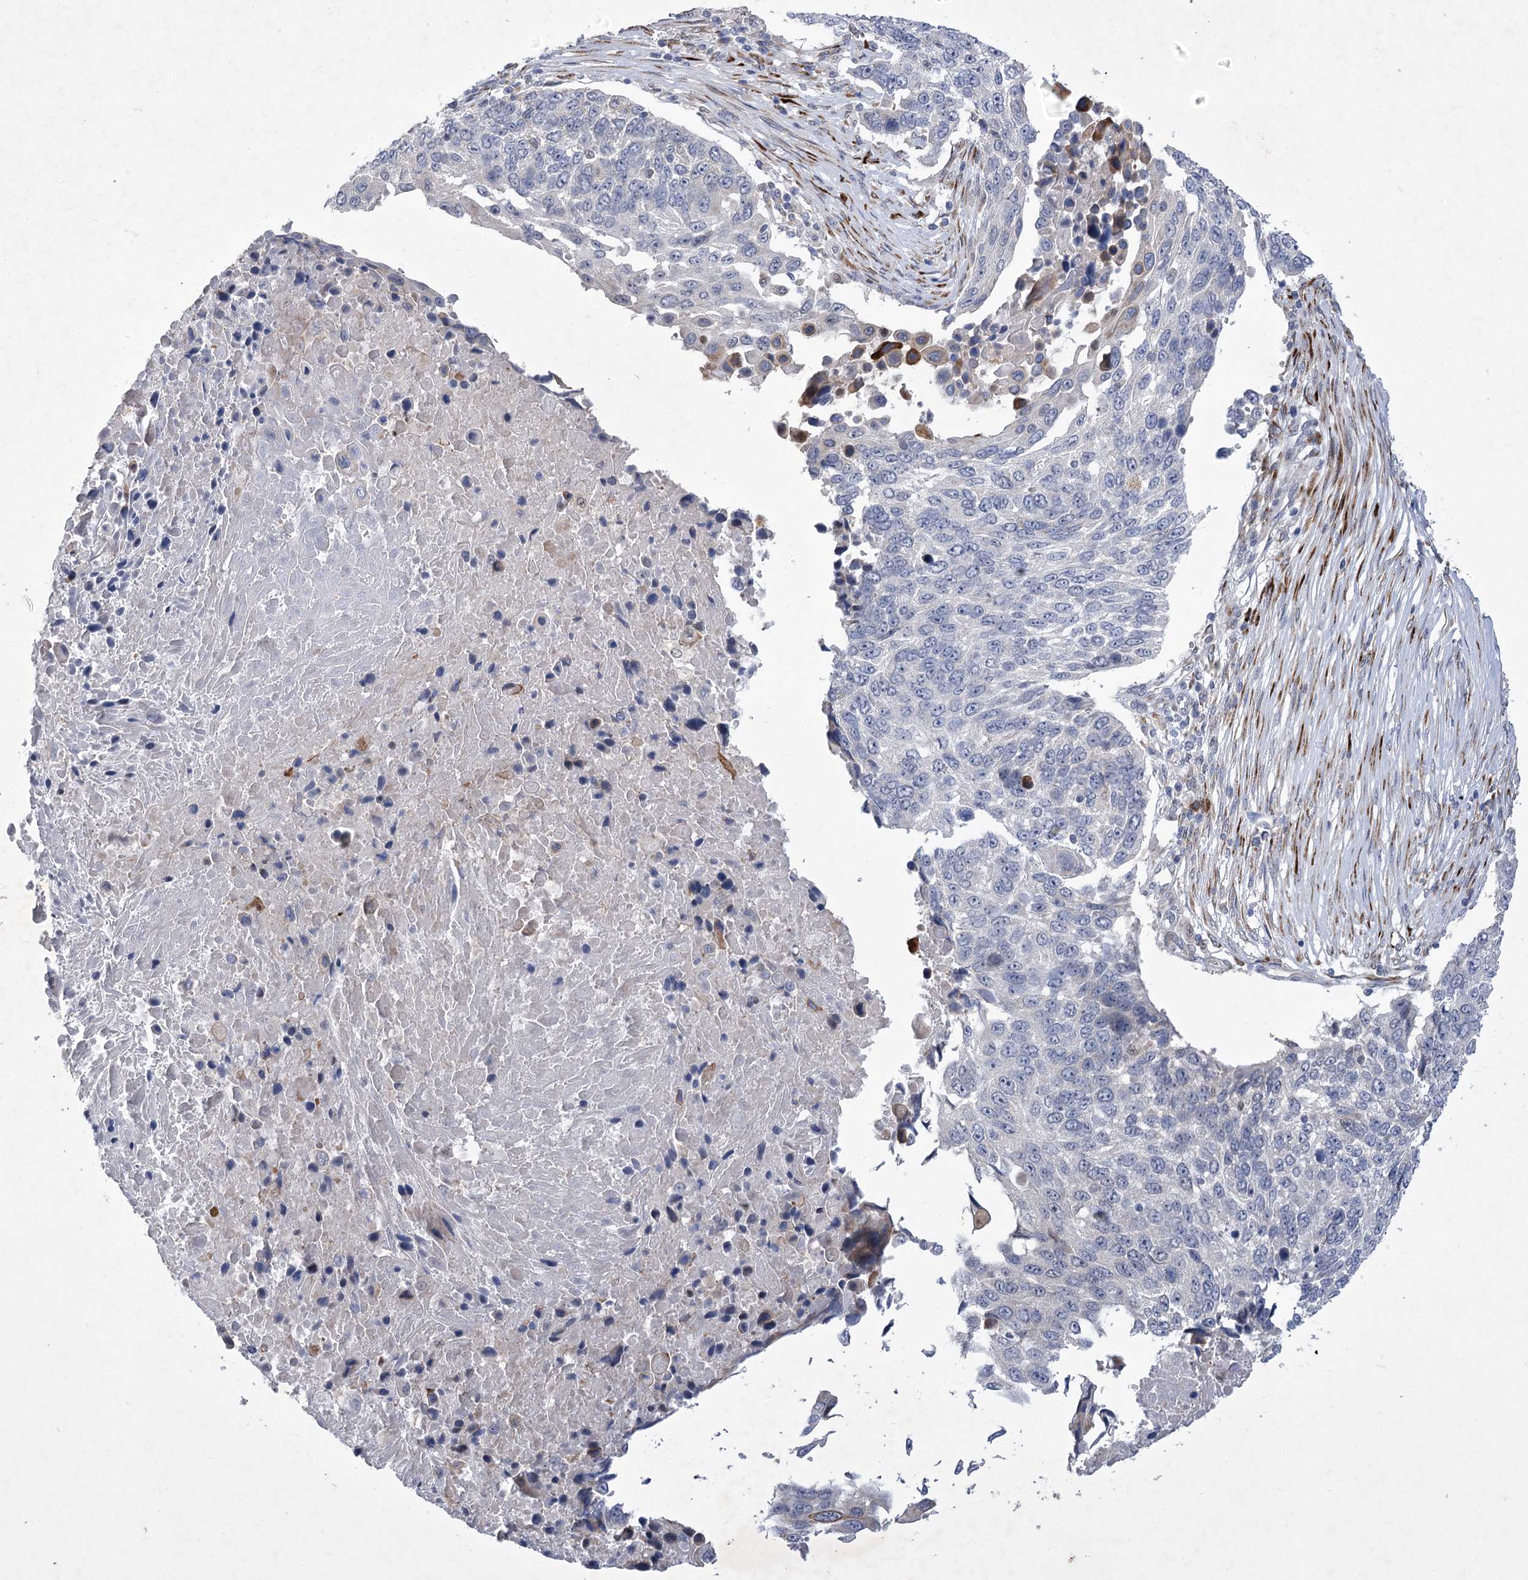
{"staining": {"intensity": "negative", "quantity": "none", "location": "none"}, "tissue": "lung cancer", "cell_type": "Tumor cells", "image_type": "cancer", "snomed": [{"axis": "morphology", "description": "Squamous cell carcinoma, NOS"}, {"axis": "topography", "description": "Lung"}], "caption": "DAB (3,3'-diaminobenzidine) immunohistochemical staining of lung cancer reveals no significant expression in tumor cells.", "gene": "GCNT4", "patient": {"sex": "male", "age": 66}}